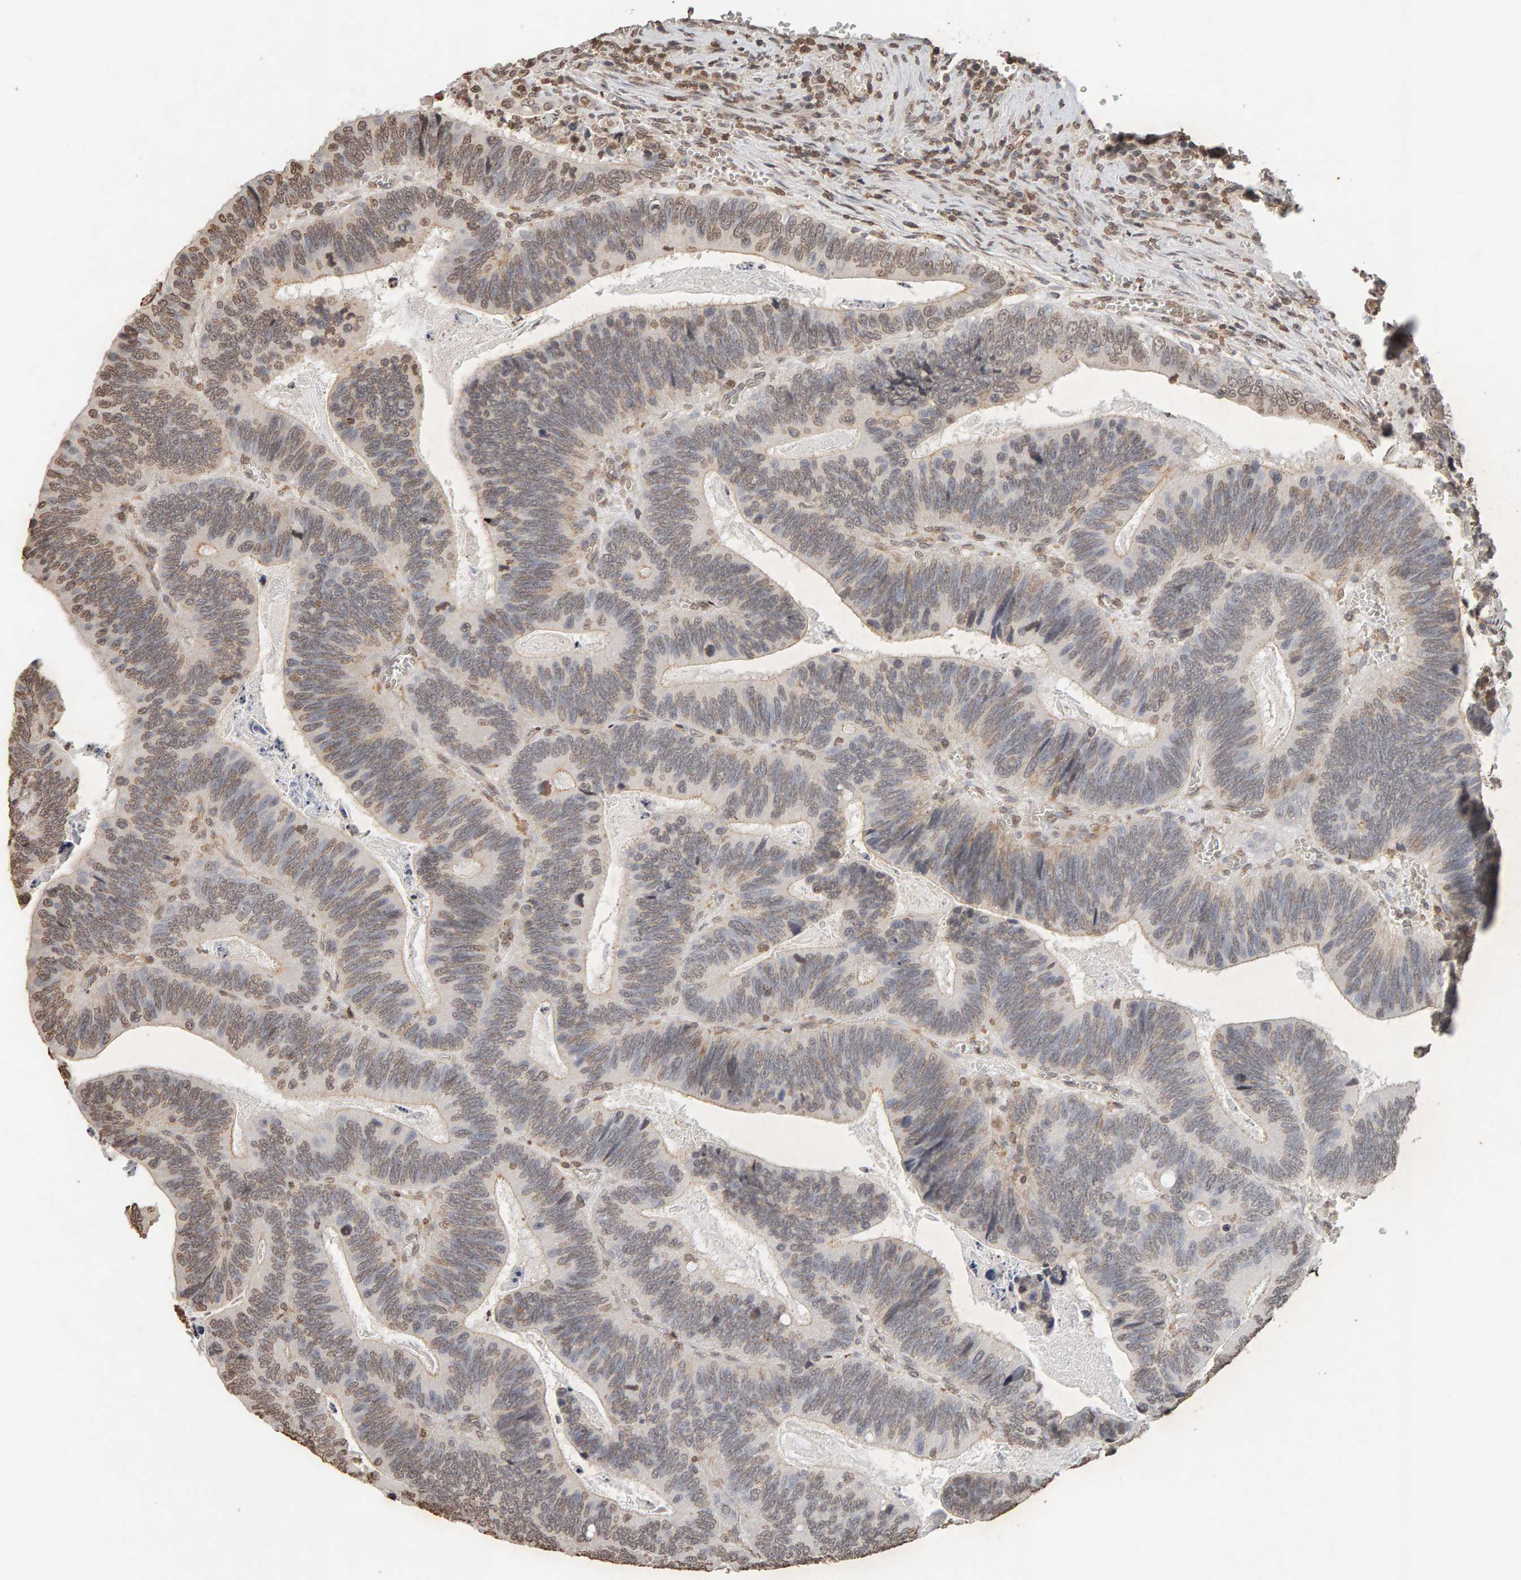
{"staining": {"intensity": "weak", "quantity": ">75%", "location": "nuclear"}, "tissue": "colorectal cancer", "cell_type": "Tumor cells", "image_type": "cancer", "snomed": [{"axis": "morphology", "description": "Inflammation, NOS"}, {"axis": "morphology", "description": "Adenocarcinoma, NOS"}, {"axis": "topography", "description": "Colon"}], "caption": "Human colorectal adenocarcinoma stained with a brown dye exhibits weak nuclear positive positivity in about >75% of tumor cells.", "gene": "DNAJB5", "patient": {"sex": "male", "age": 72}}